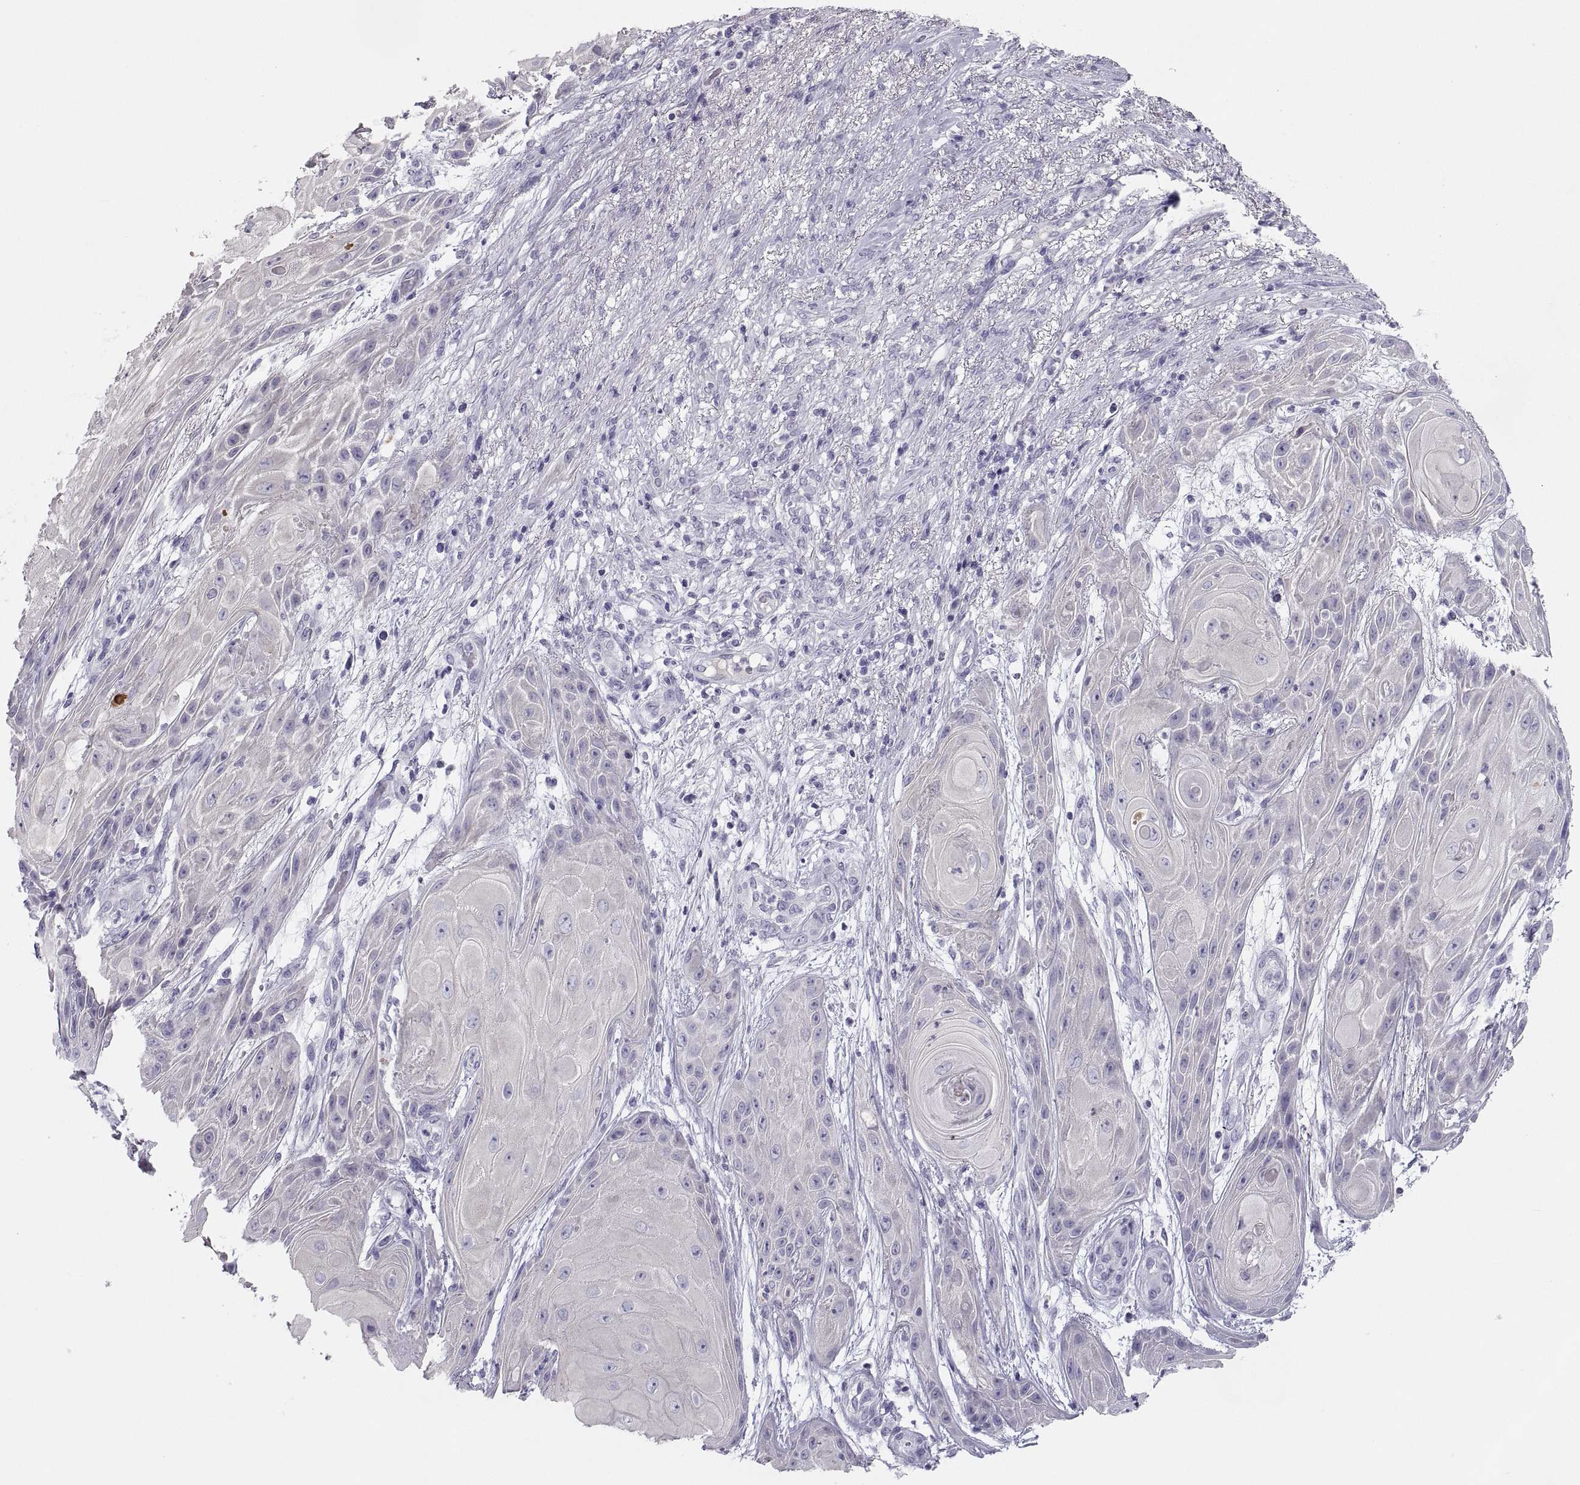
{"staining": {"intensity": "negative", "quantity": "none", "location": "none"}, "tissue": "skin cancer", "cell_type": "Tumor cells", "image_type": "cancer", "snomed": [{"axis": "morphology", "description": "Squamous cell carcinoma, NOS"}, {"axis": "topography", "description": "Skin"}], "caption": "Squamous cell carcinoma (skin) was stained to show a protein in brown. There is no significant expression in tumor cells. (DAB (3,3'-diaminobenzidine) IHC with hematoxylin counter stain).", "gene": "MAGEB2", "patient": {"sex": "male", "age": 62}}